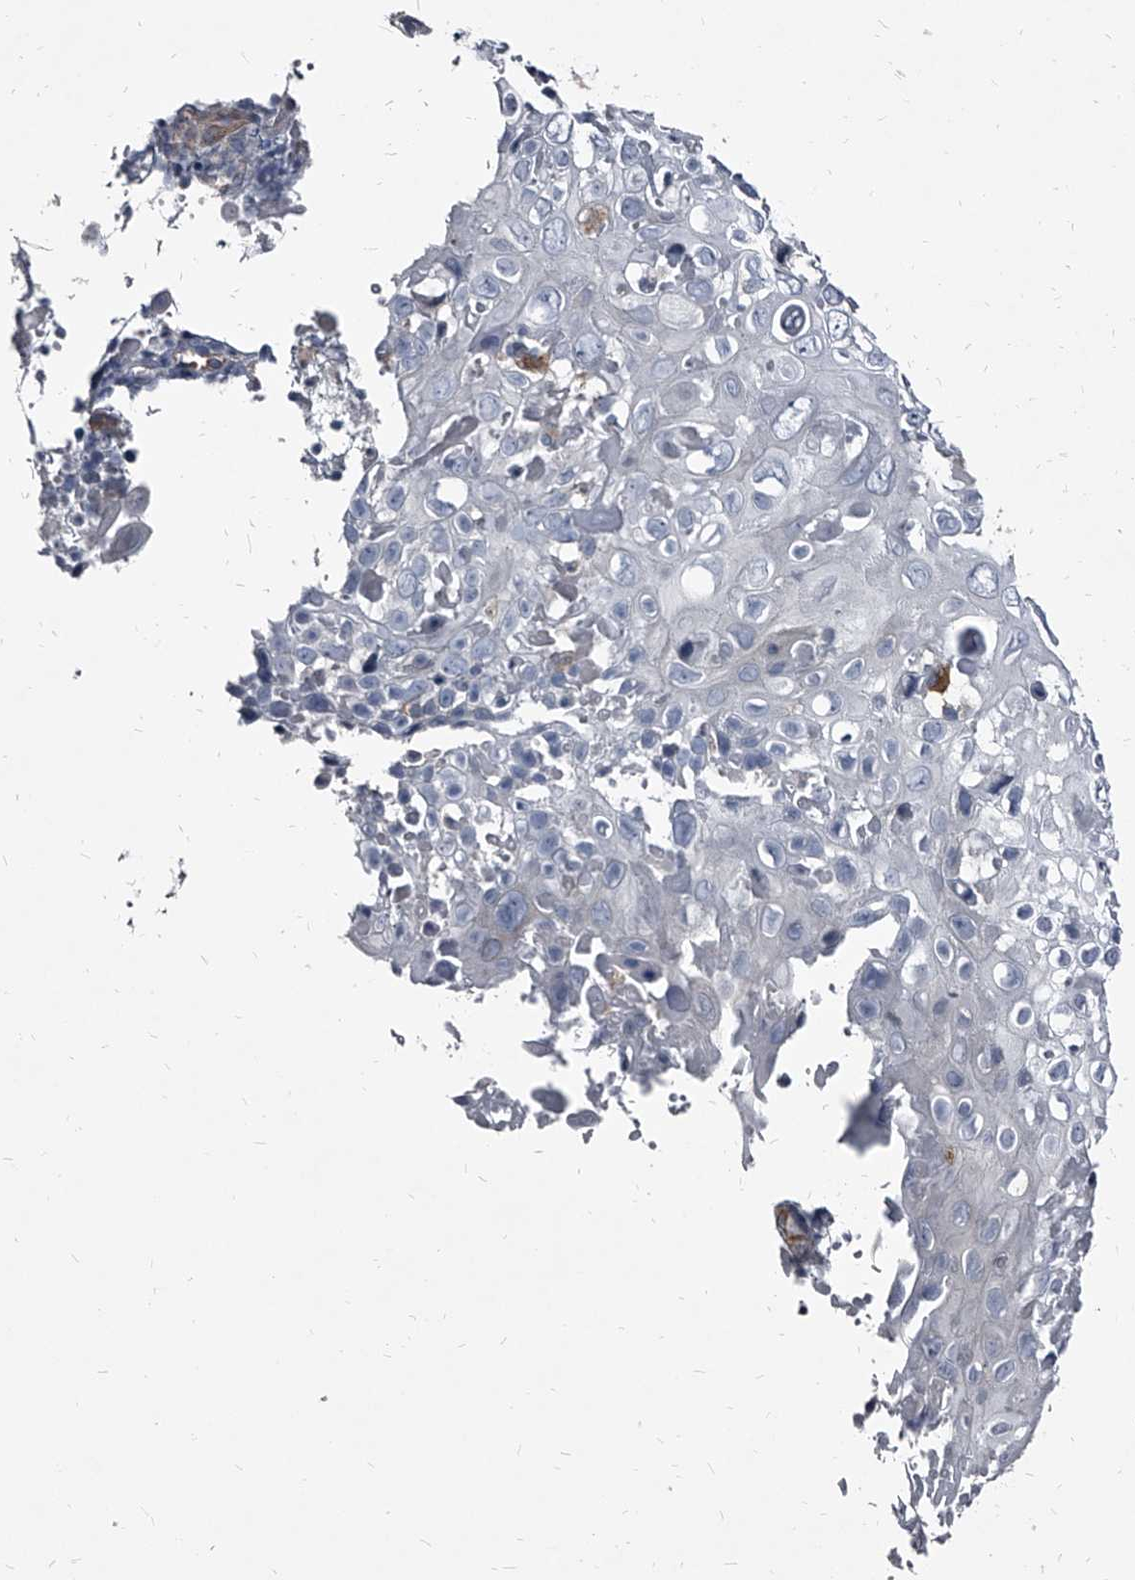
{"staining": {"intensity": "negative", "quantity": "none", "location": "none"}, "tissue": "cervical cancer", "cell_type": "Tumor cells", "image_type": "cancer", "snomed": [{"axis": "morphology", "description": "Squamous cell carcinoma, NOS"}, {"axis": "topography", "description": "Cervix"}], "caption": "DAB (3,3'-diaminobenzidine) immunohistochemical staining of squamous cell carcinoma (cervical) displays no significant expression in tumor cells.", "gene": "PGLYRP3", "patient": {"sex": "female", "age": 74}}